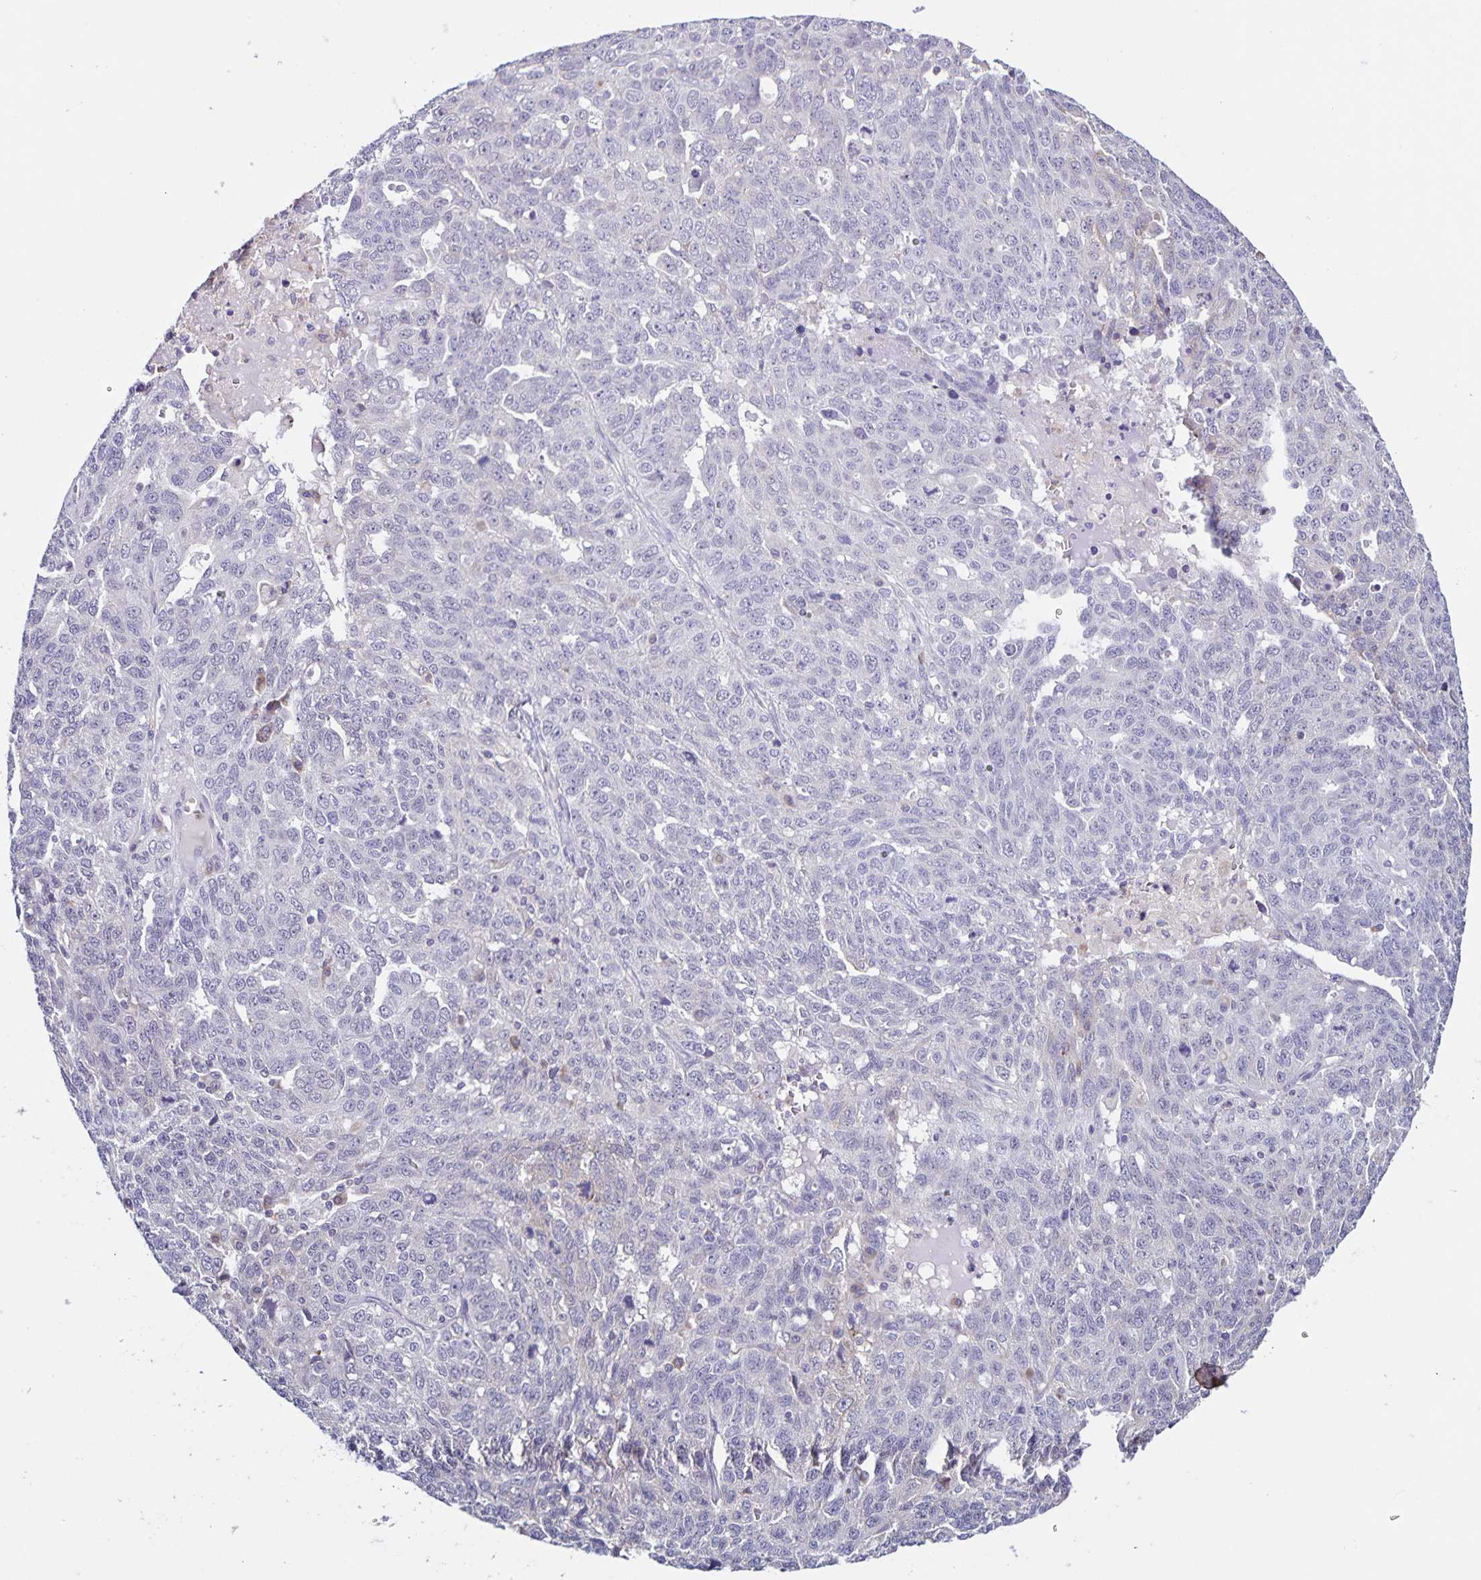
{"staining": {"intensity": "negative", "quantity": "none", "location": "none"}, "tissue": "ovarian cancer", "cell_type": "Tumor cells", "image_type": "cancer", "snomed": [{"axis": "morphology", "description": "Cystadenocarcinoma, serous, NOS"}, {"axis": "topography", "description": "Ovary"}], "caption": "Immunohistochemistry image of serous cystadenocarcinoma (ovarian) stained for a protein (brown), which reveals no positivity in tumor cells. (DAB immunohistochemistry with hematoxylin counter stain).", "gene": "STPG4", "patient": {"sex": "female", "age": 71}}